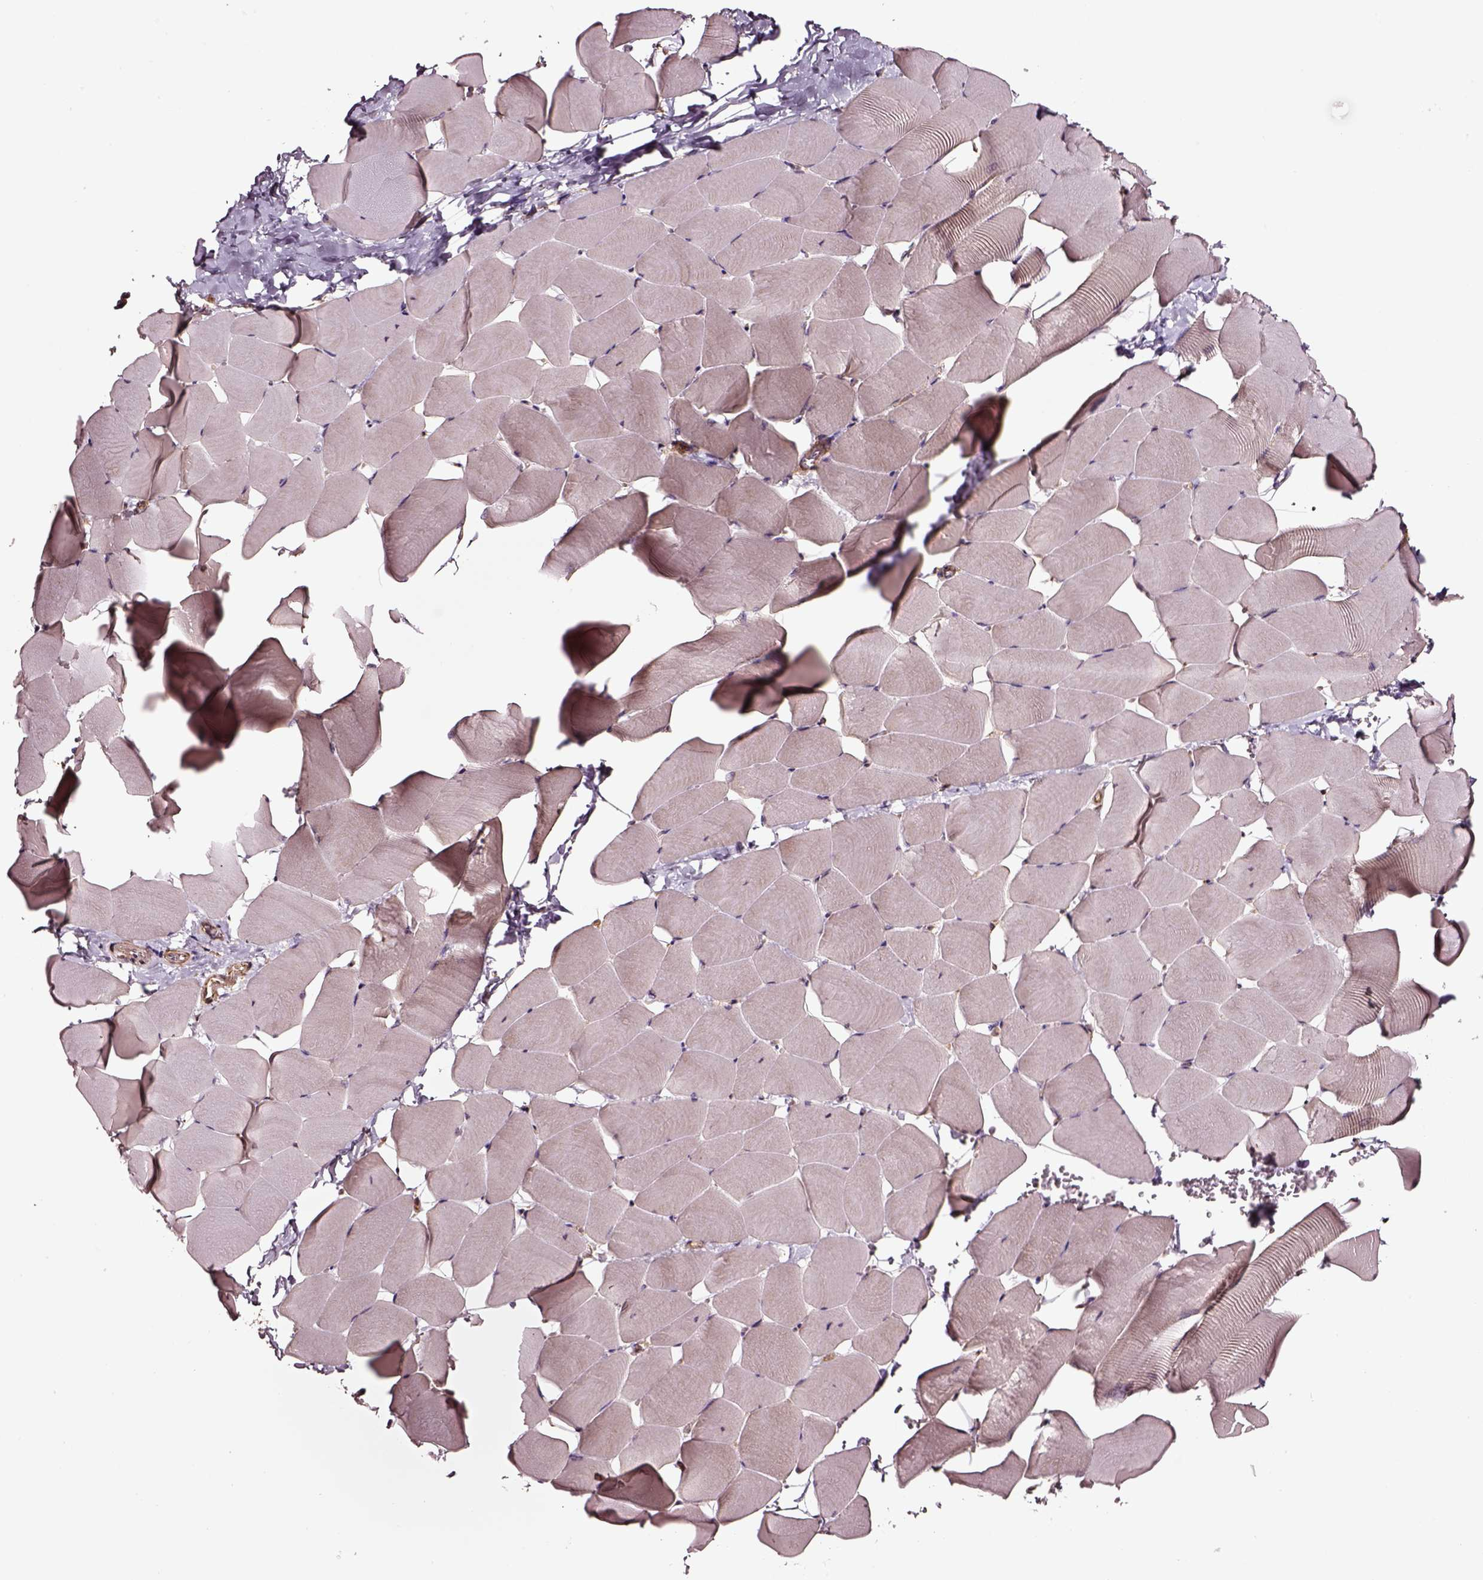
{"staining": {"intensity": "negative", "quantity": "none", "location": "none"}, "tissue": "skeletal muscle", "cell_type": "Myocytes", "image_type": "normal", "snomed": [{"axis": "morphology", "description": "Normal tissue, NOS"}, {"axis": "topography", "description": "Skeletal muscle"}], "caption": "The immunohistochemistry photomicrograph has no significant positivity in myocytes of skeletal muscle. (Immunohistochemistry (ihc), brightfield microscopy, high magnification).", "gene": "RASSF5", "patient": {"sex": "male", "age": 25}}